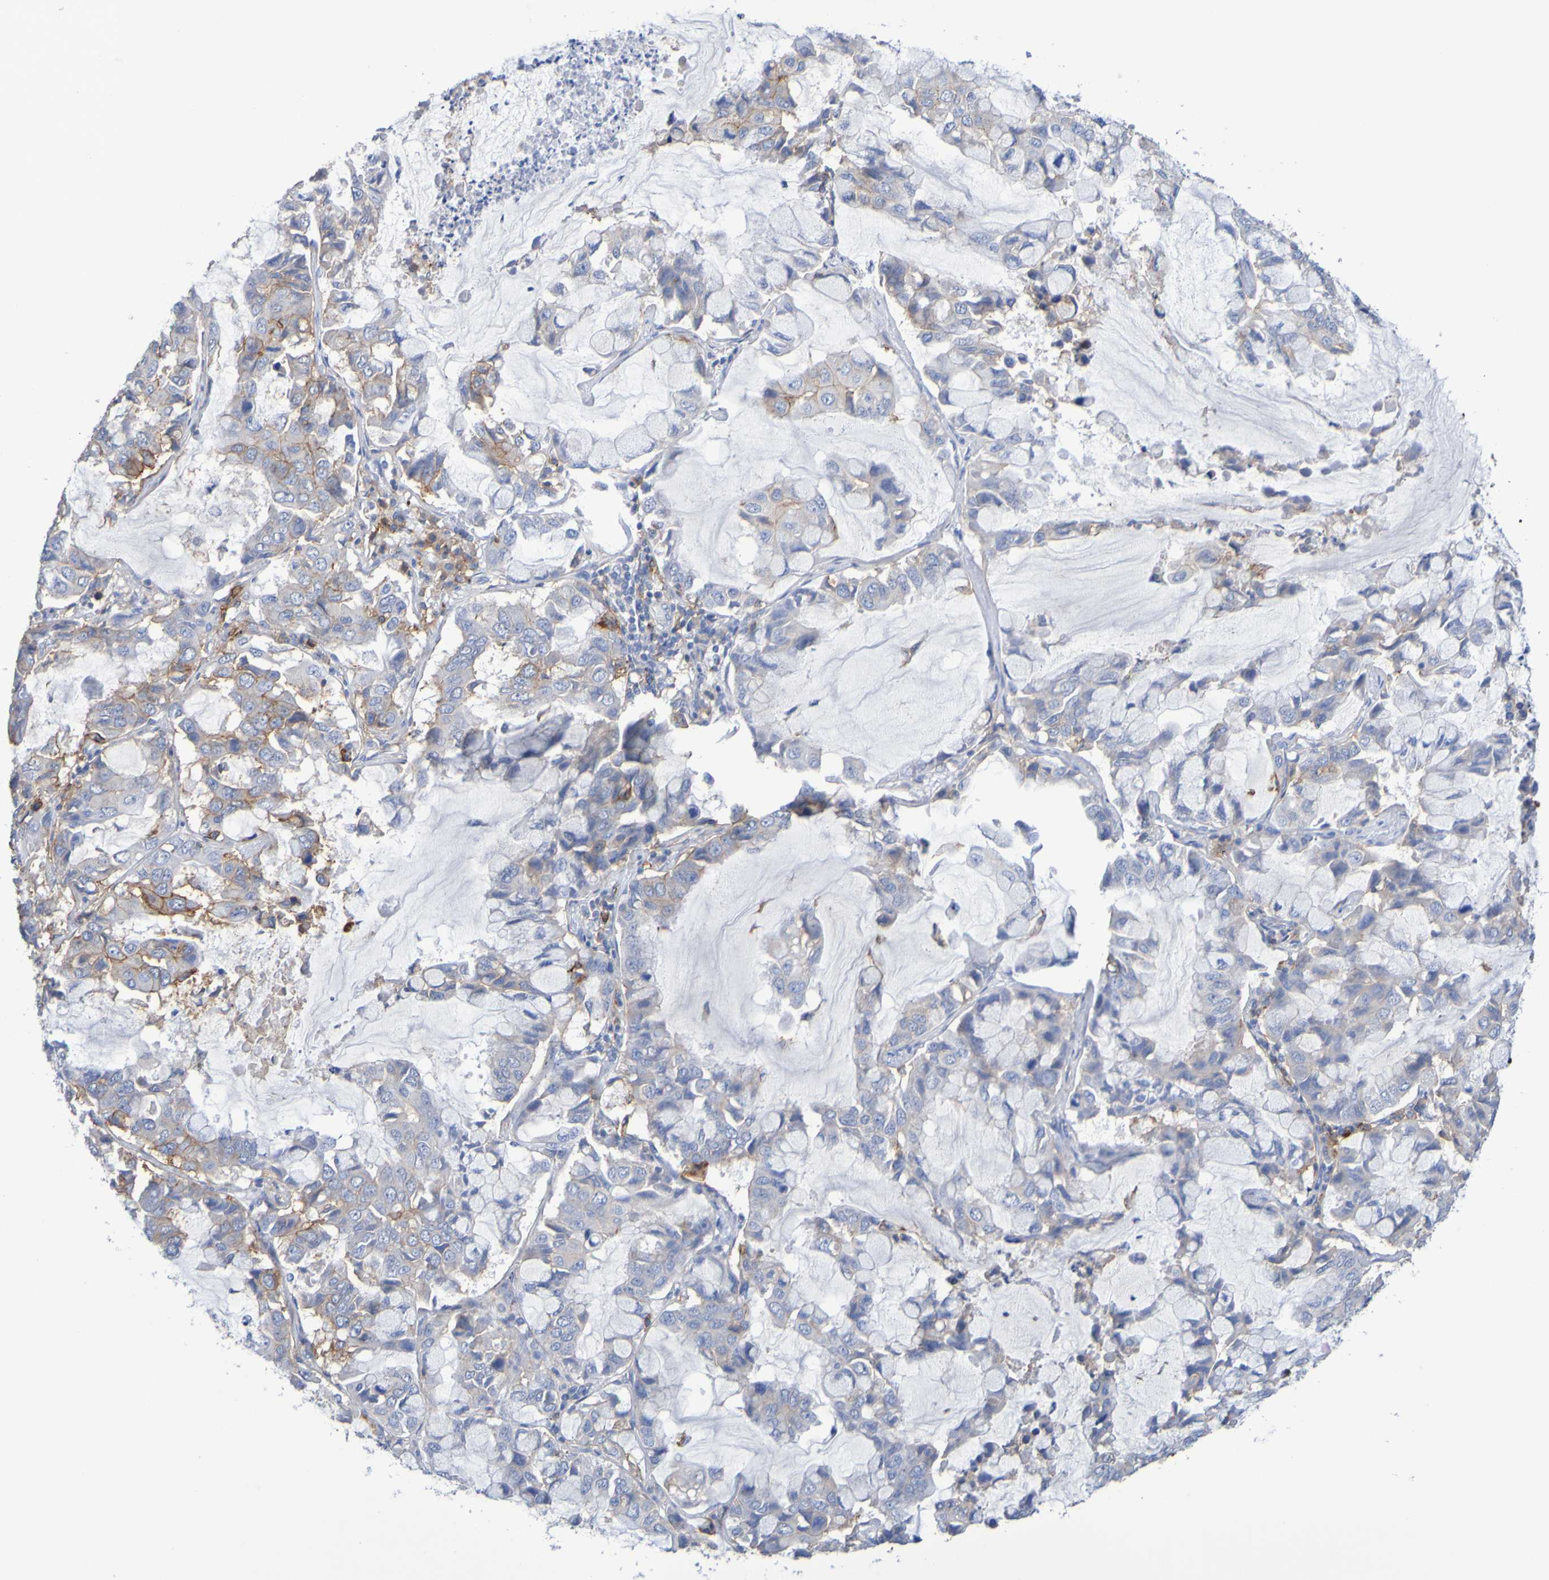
{"staining": {"intensity": "moderate", "quantity": "<25%", "location": "cytoplasmic/membranous"}, "tissue": "lung cancer", "cell_type": "Tumor cells", "image_type": "cancer", "snomed": [{"axis": "morphology", "description": "Adenocarcinoma, NOS"}, {"axis": "topography", "description": "Lung"}], "caption": "Tumor cells demonstrate low levels of moderate cytoplasmic/membranous positivity in about <25% of cells in human adenocarcinoma (lung).", "gene": "SLC3A2", "patient": {"sex": "male", "age": 64}}